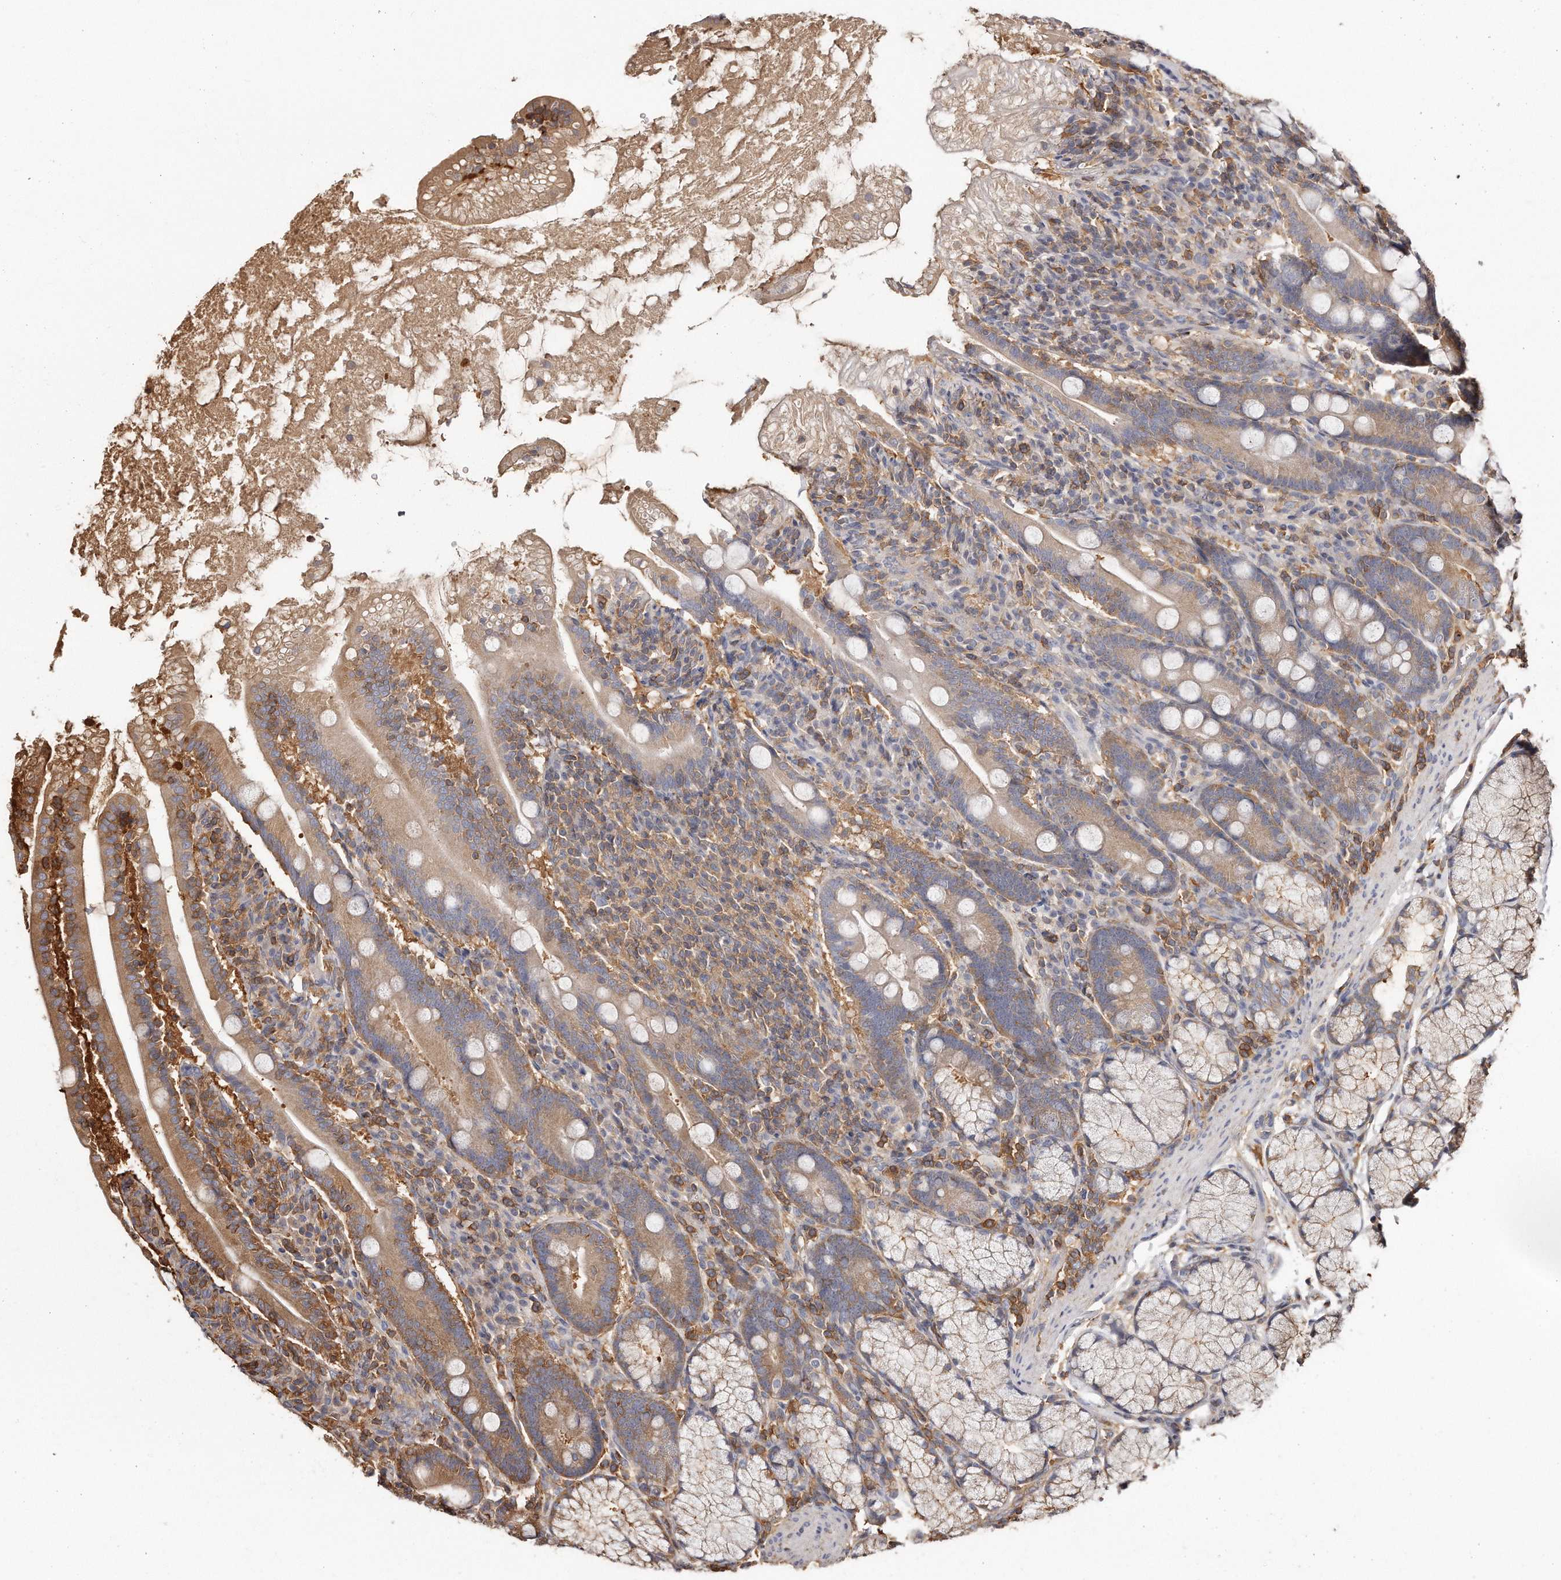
{"staining": {"intensity": "moderate", "quantity": "25%-75%", "location": "cytoplasmic/membranous"}, "tissue": "duodenum", "cell_type": "Glandular cells", "image_type": "normal", "snomed": [{"axis": "morphology", "description": "Normal tissue, NOS"}, {"axis": "topography", "description": "Duodenum"}], "caption": "Duodenum was stained to show a protein in brown. There is medium levels of moderate cytoplasmic/membranous staining in about 25%-75% of glandular cells. Using DAB (brown) and hematoxylin (blue) stains, captured at high magnification using brightfield microscopy.", "gene": "CAP1", "patient": {"sex": "male", "age": 35}}